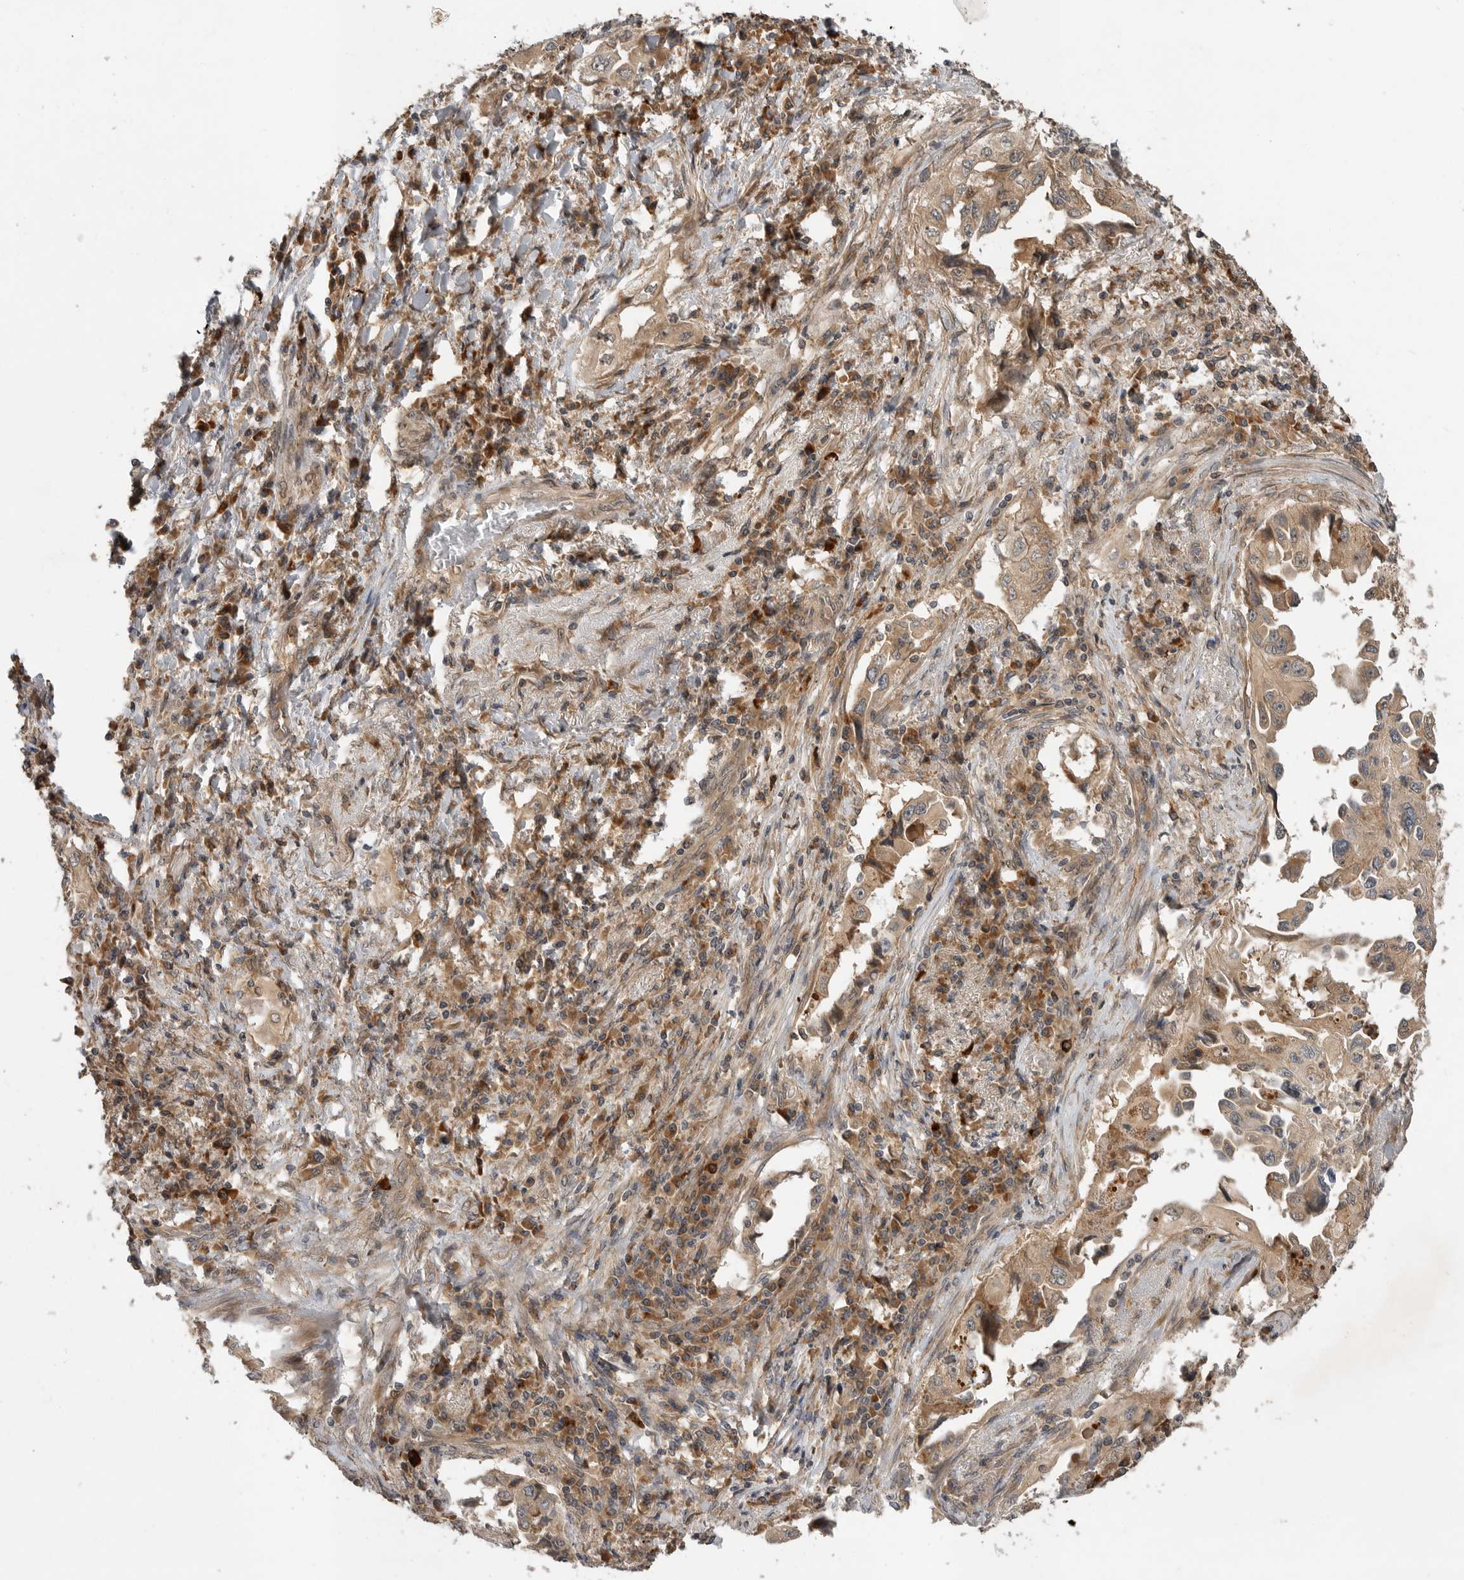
{"staining": {"intensity": "moderate", "quantity": ">75%", "location": "cytoplasmic/membranous,nuclear"}, "tissue": "lung cancer", "cell_type": "Tumor cells", "image_type": "cancer", "snomed": [{"axis": "morphology", "description": "Adenocarcinoma, NOS"}, {"axis": "topography", "description": "Lung"}], "caption": "Immunohistochemistry image of neoplastic tissue: adenocarcinoma (lung) stained using immunohistochemistry reveals medium levels of moderate protein expression localized specifically in the cytoplasmic/membranous and nuclear of tumor cells, appearing as a cytoplasmic/membranous and nuclear brown color.", "gene": "OSBPL9", "patient": {"sex": "female", "age": 51}}